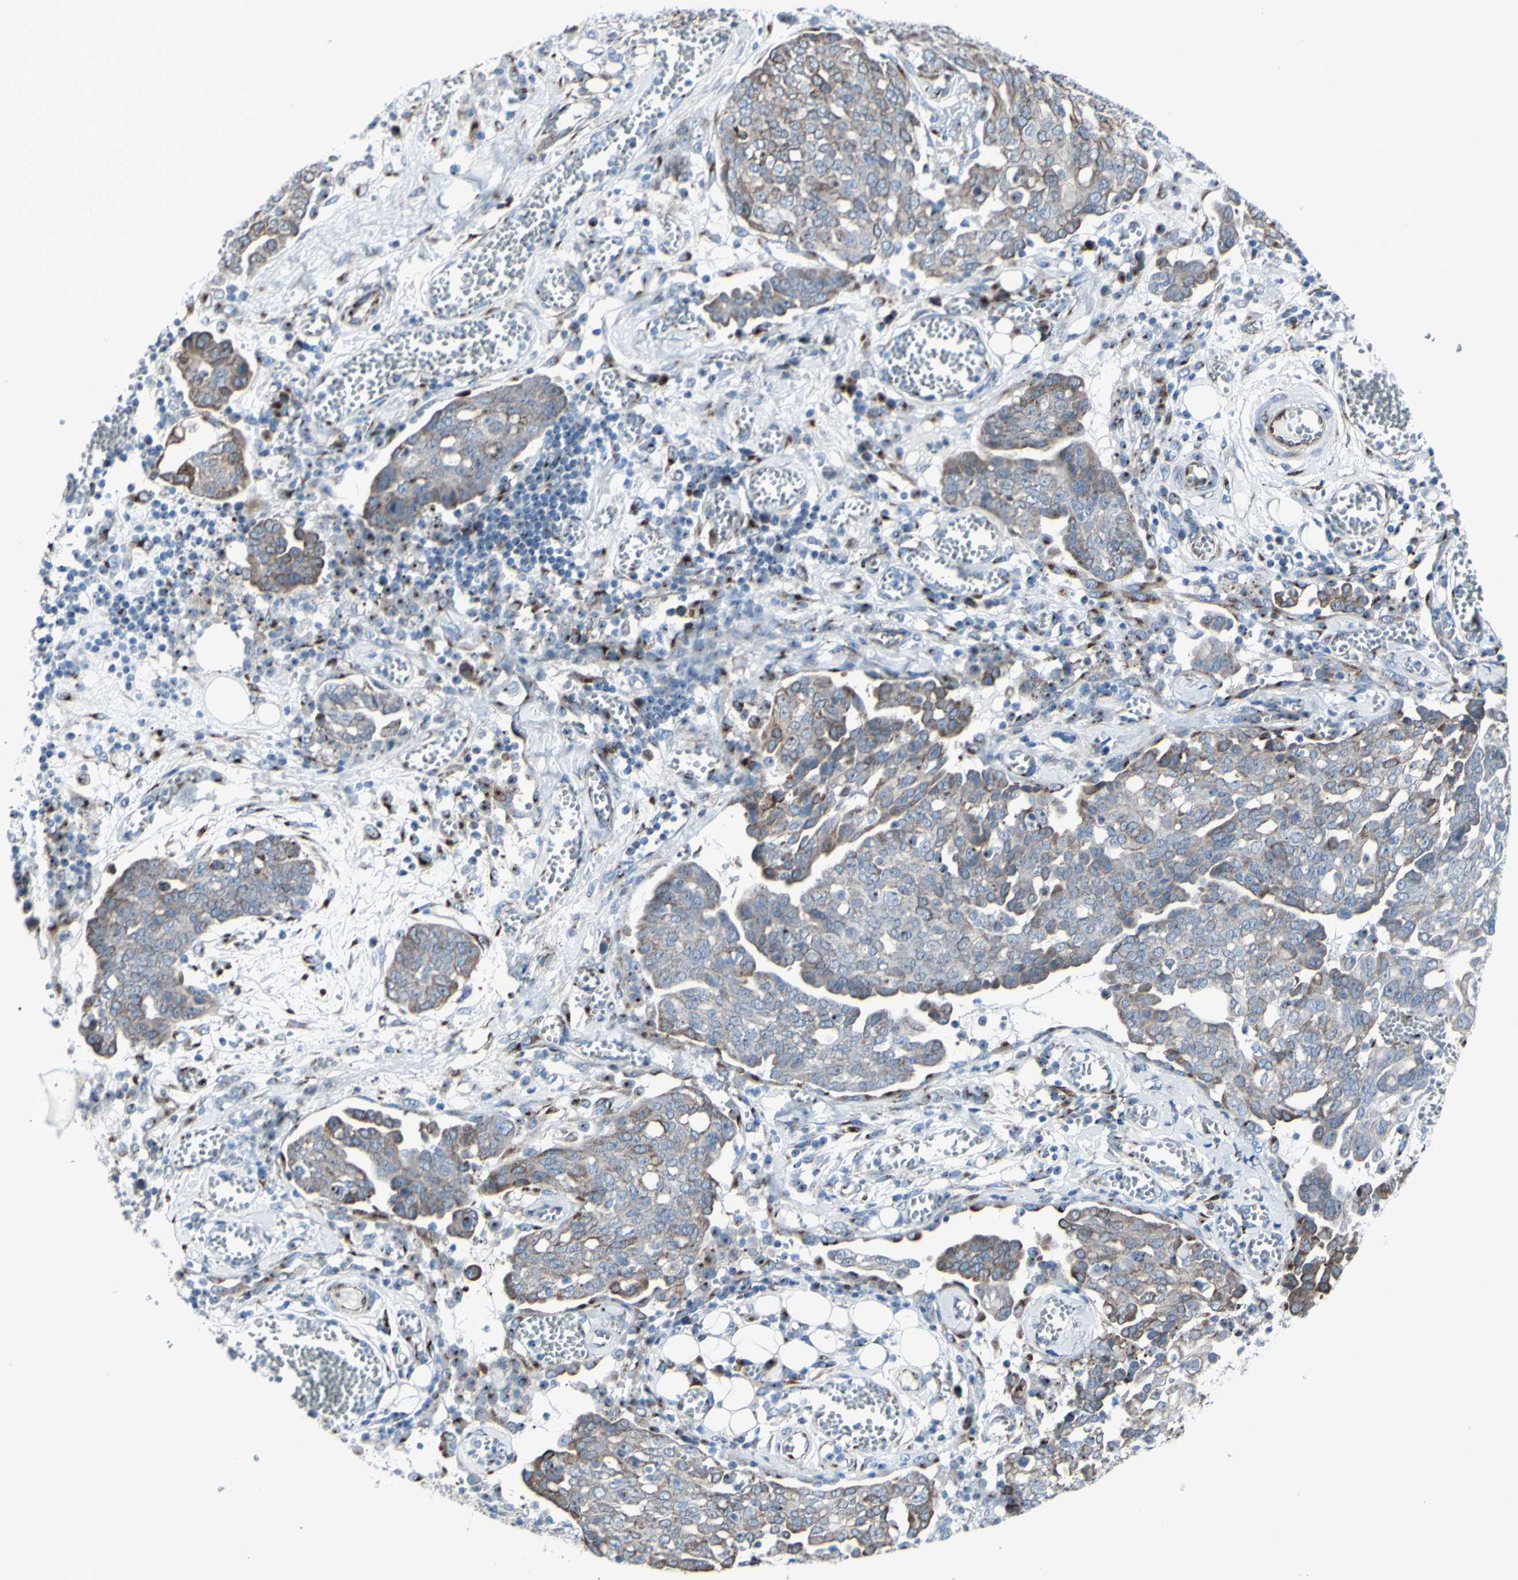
{"staining": {"intensity": "moderate", "quantity": "25%-75%", "location": "cytoplasmic/membranous"}, "tissue": "ovarian cancer", "cell_type": "Tumor cells", "image_type": "cancer", "snomed": [{"axis": "morphology", "description": "Cystadenocarcinoma, serous, NOS"}, {"axis": "topography", "description": "Soft tissue"}, {"axis": "topography", "description": "Ovary"}], "caption": "Protein expression analysis of human ovarian cancer reveals moderate cytoplasmic/membranous positivity in approximately 25%-75% of tumor cells. (DAB (3,3'-diaminobenzidine) = brown stain, brightfield microscopy at high magnification).", "gene": "GLG1", "patient": {"sex": "female", "age": 57}}